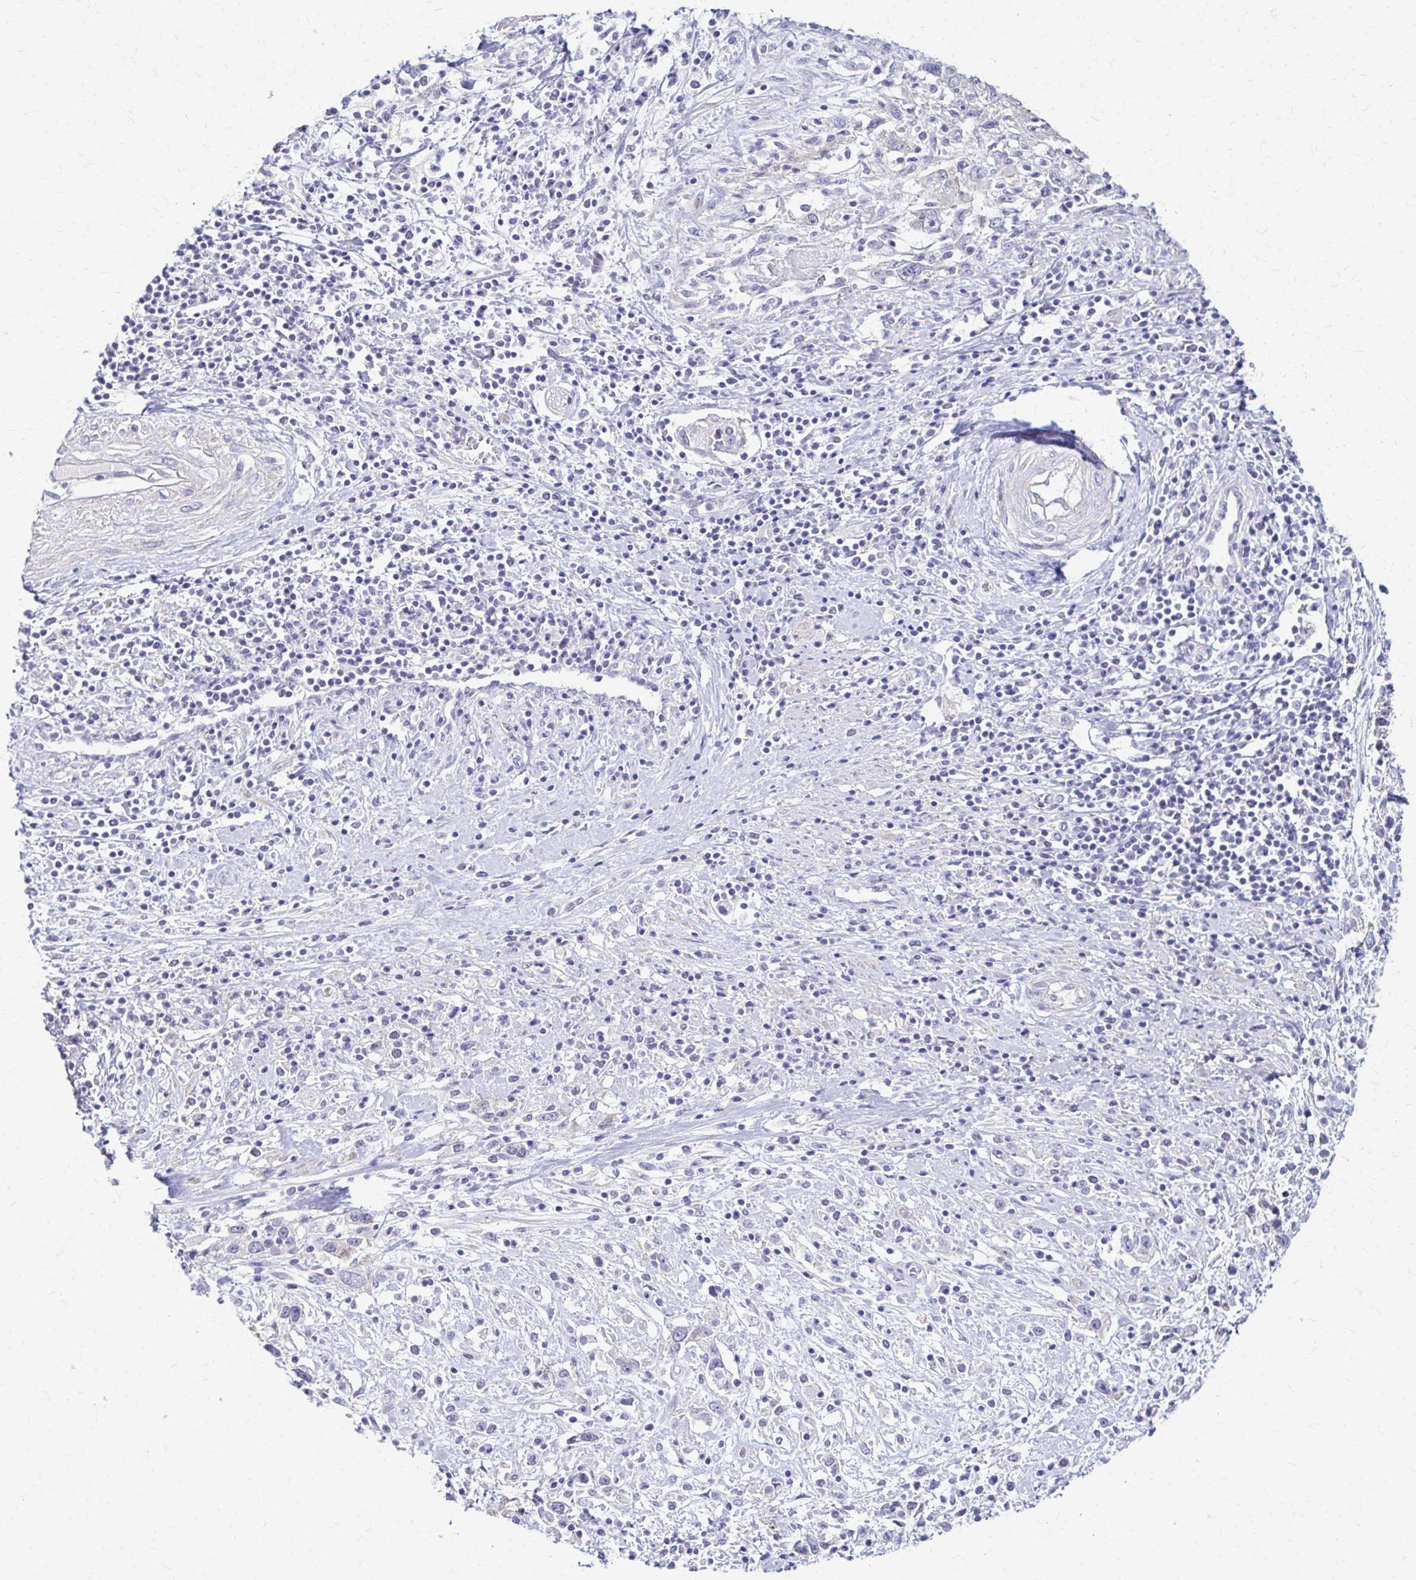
{"staining": {"intensity": "negative", "quantity": "none", "location": "none"}, "tissue": "cervical cancer", "cell_type": "Tumor cells", "image_type": "cancer", "snomed": [{"axis": "morphology", "description": "Adenocarcinoma, NOS"}, {"axis": "topography", "description": "Cervix"}], "caption": "The IHC image has no significant staining in tumor cells of adenocarcinoma (cervical) tissue.", "gene": "RHOBTB2", "patient": {"sex": "female", "age": 40}}